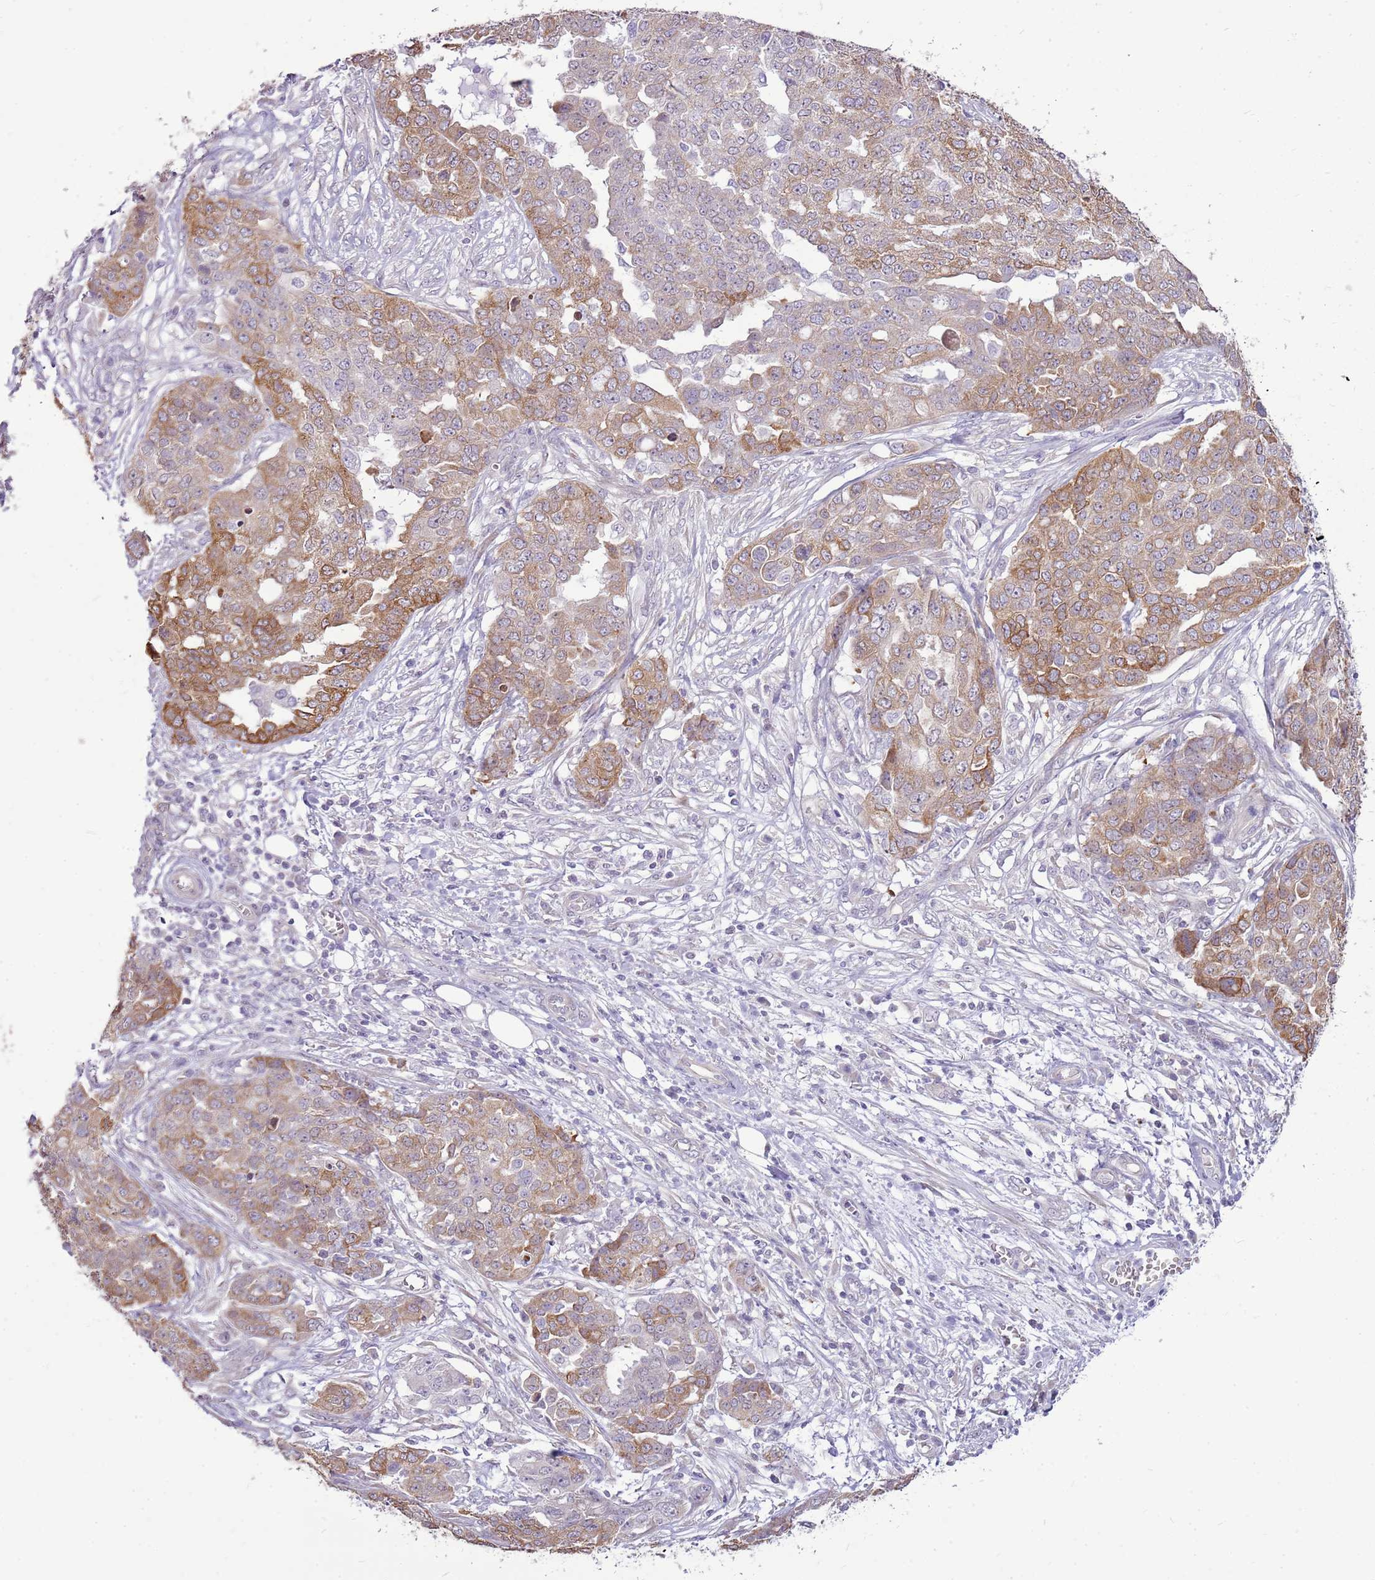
{"staining": {"intensity": "moderate", "quantity": ">75%", "location": "cytoplasmic/membranous"}, "tissue": "ovarian cancer", "cell_type": "Tumor cells", "image_type": "cancer", "snomed": [{"axis": "morphology", "description": "Cystadenocarcinoma, serous, NOS"}, {"axis": "topography", "description": "Soft tissue"}, {"axis": "topography", "description": "Ovary"}], "caption": "DAB (3,3'-diaminobenzidine) immunohistochemical staining of human serous cystadenocarcinoma (ovarian) demonstrates moderate cytoplasmic/membranous protein positivity in approximately >75% of tumor cells.", "gene": "UGGT2", "patient": {"sex": "female", "age": 57}}